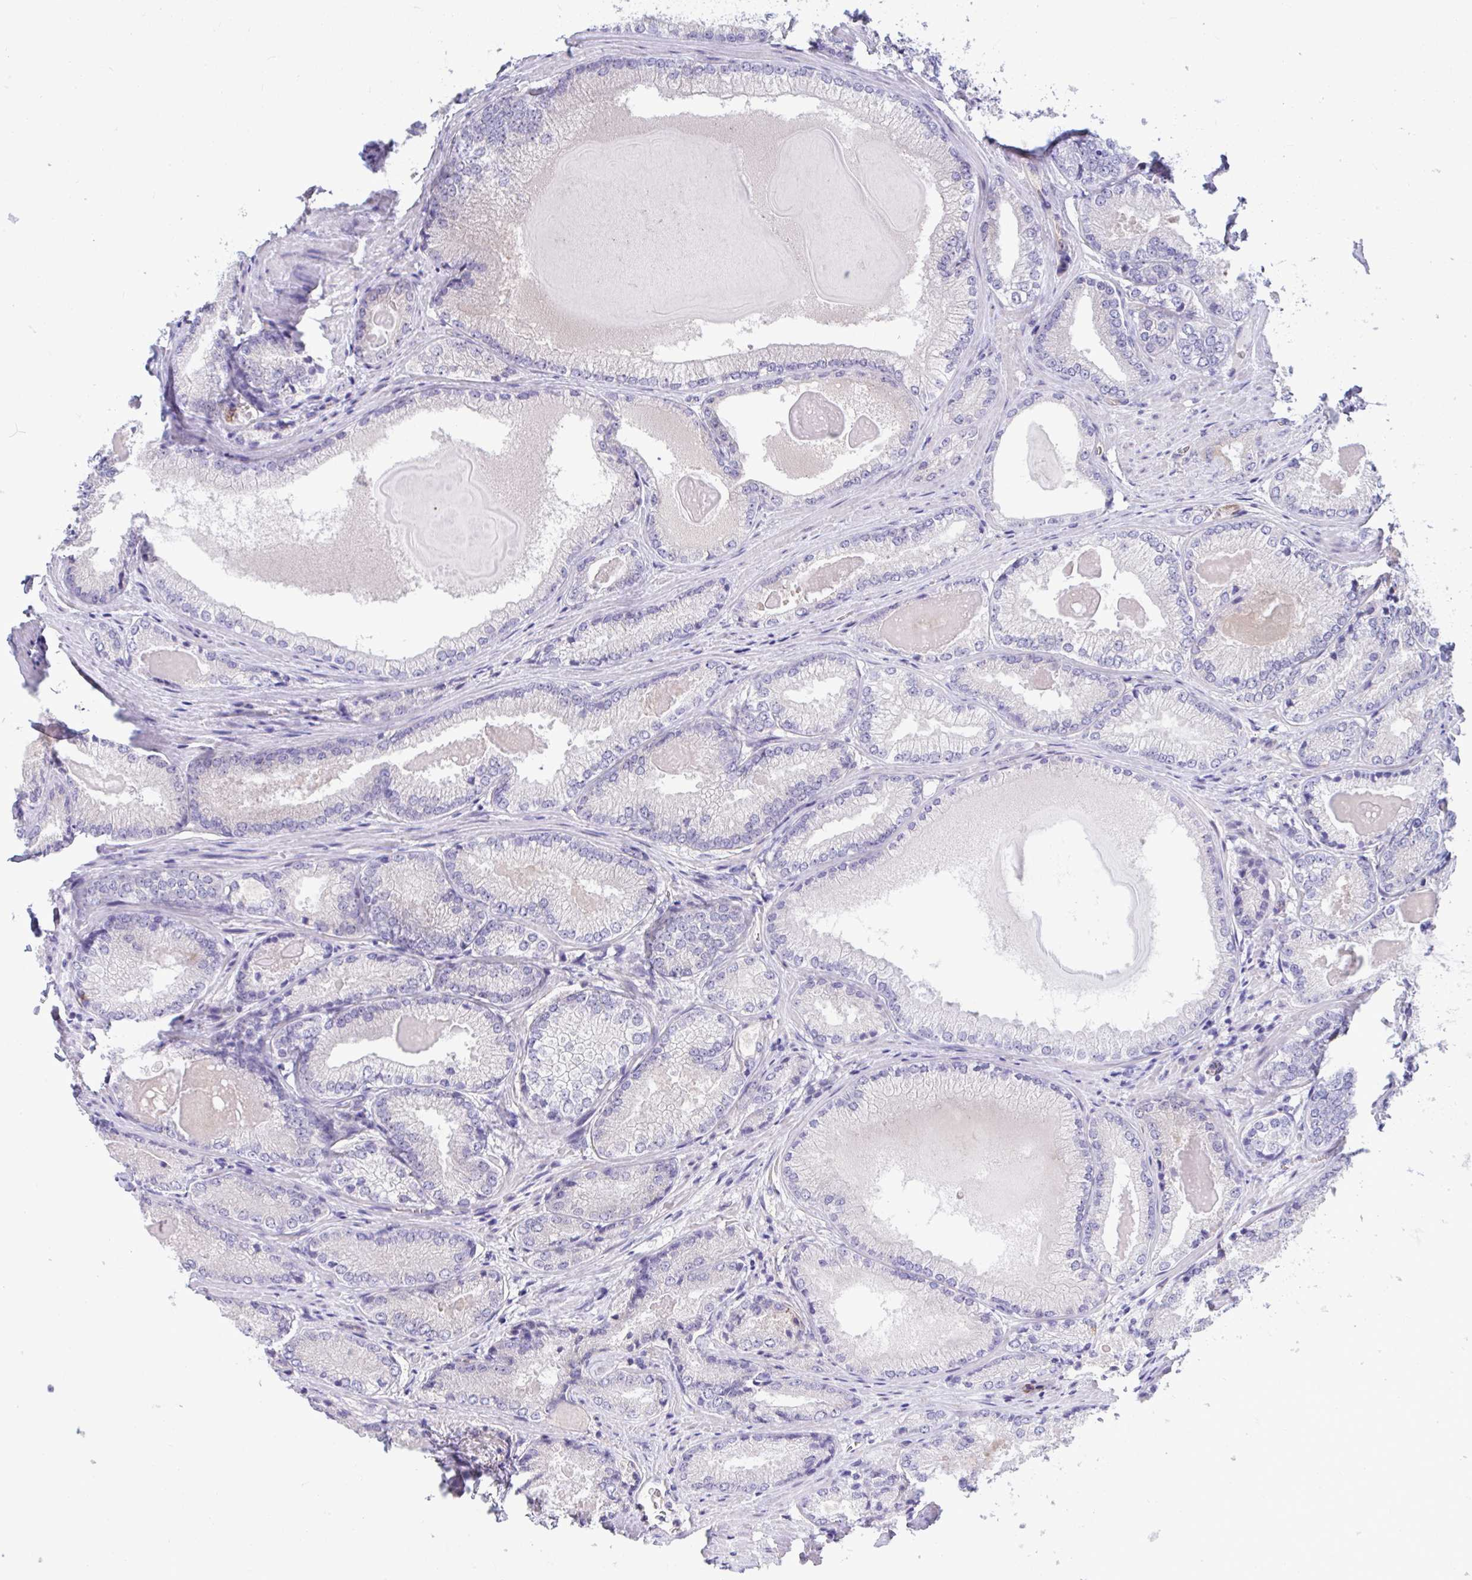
{"staining": {"intensity": "negative", "quantity": "none", "location": "none"}, "tissue": "prostate cancer", "cell_type": "Tumor cells", "image_type": "cancer", "snomed": [{"axis": "morphology", "description": "Adenocarcinoma, NOS"}, {"axis": "morphology", "description": "Adenocarcinoma, Low grade"}, {"axis": "topography", "description": "Prostate"}], "caption": "Tumor cells show no significant protein expression in prostate cancer.", "gene": "CENPQ", "patient": {"sex": "male", "age": 68}}